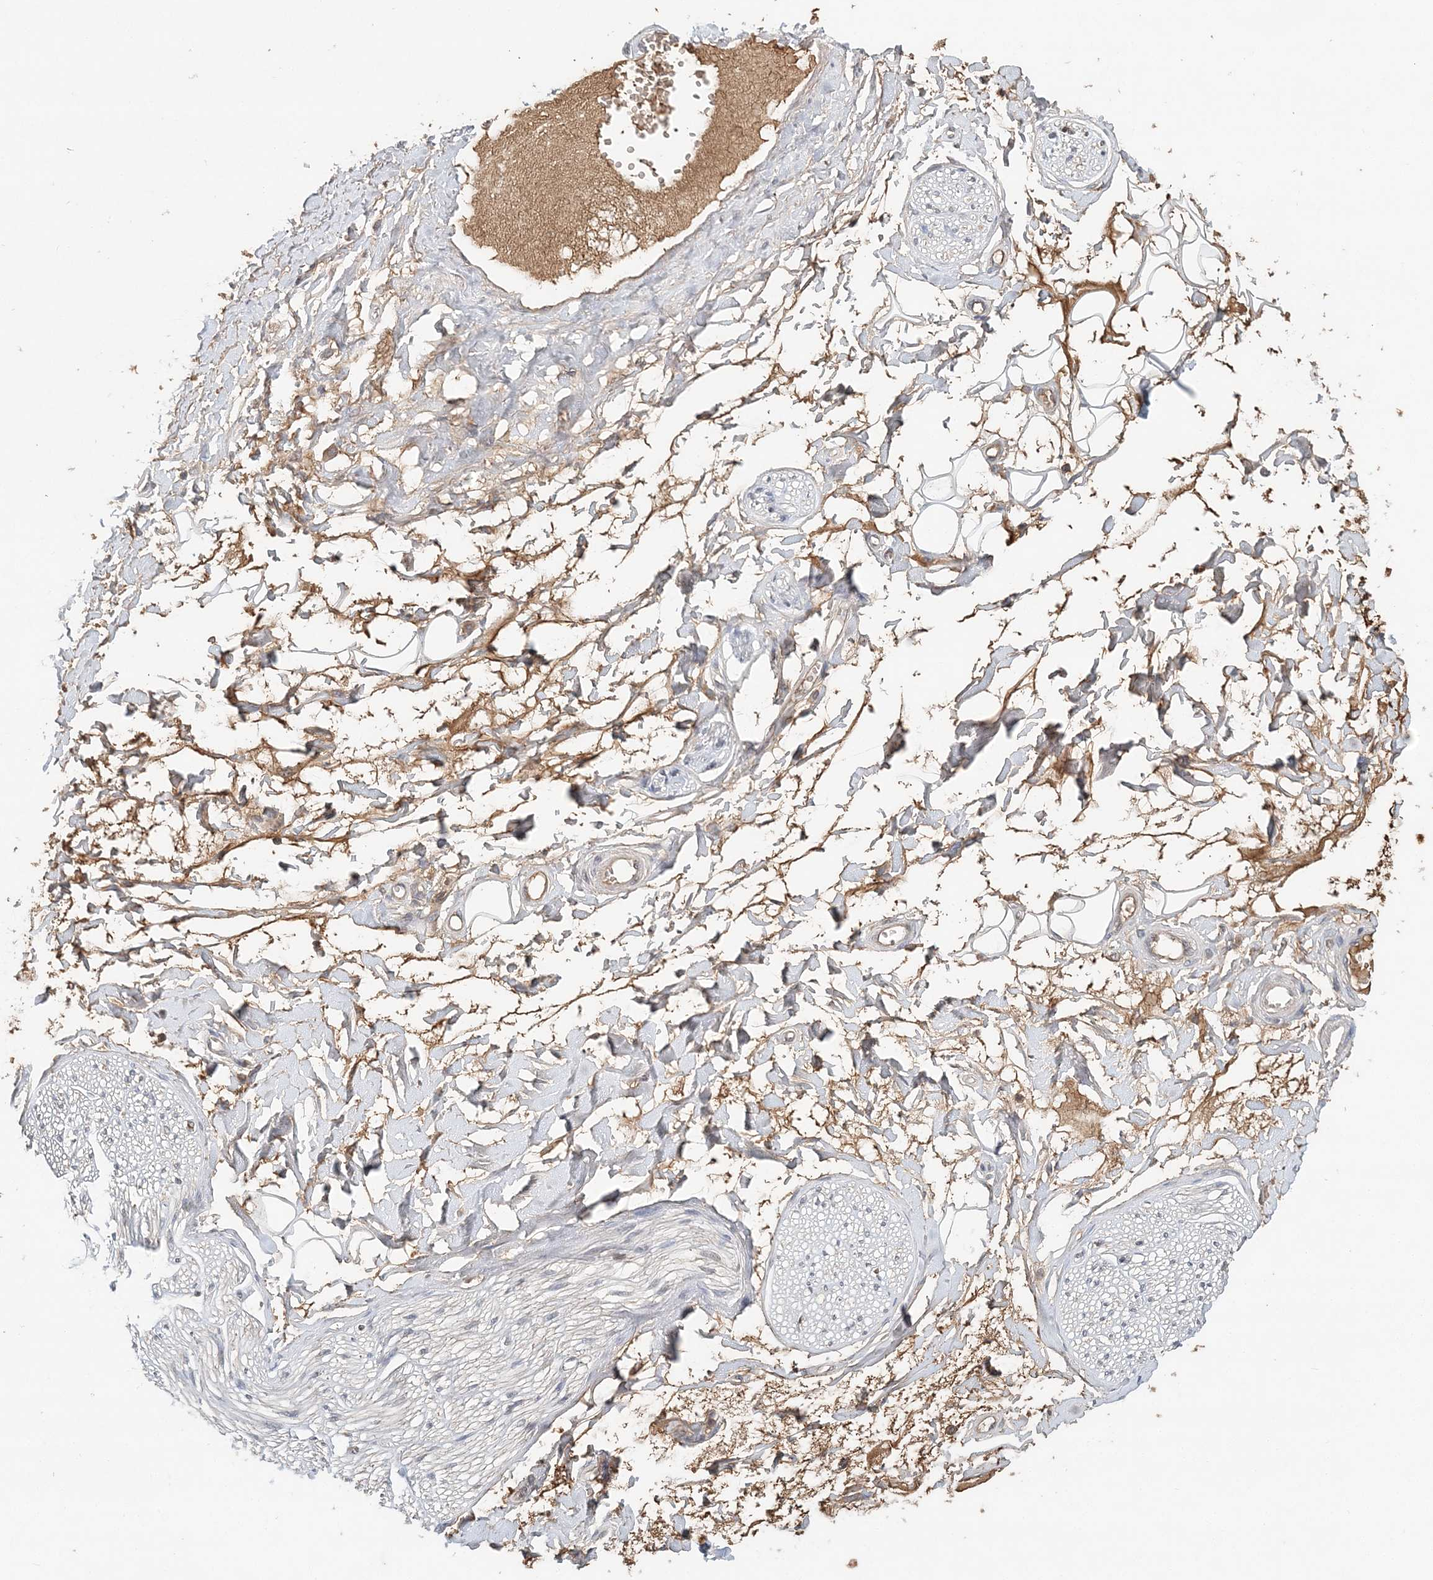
{"staining": {"intensity": "negative", "quantity": "none", "location": "none"}, "tissue": "adipose tissue", "cell_type": "Adipocytes", "image_type": "normal", "snomed": [{"axis": "morphology", "description": "Normal tissue, NOS"}, {"axis": "morphology", "description": "Inflammation, NOS"}, {"axis": "topography", "description": "Salivary gland"}, {"axis": "topography", "description": "Peripheral nerve tissue"}], "caption": "Immunohistochemistry of normal adipose tissue demonstrates no staining in adipocytes. (DAB (3,3'-diaminobenzidine) immunohistochemistry (IHC), high magnification).", "gene": "SYCP3", "patient": {"sex": "female", "age": 75}}